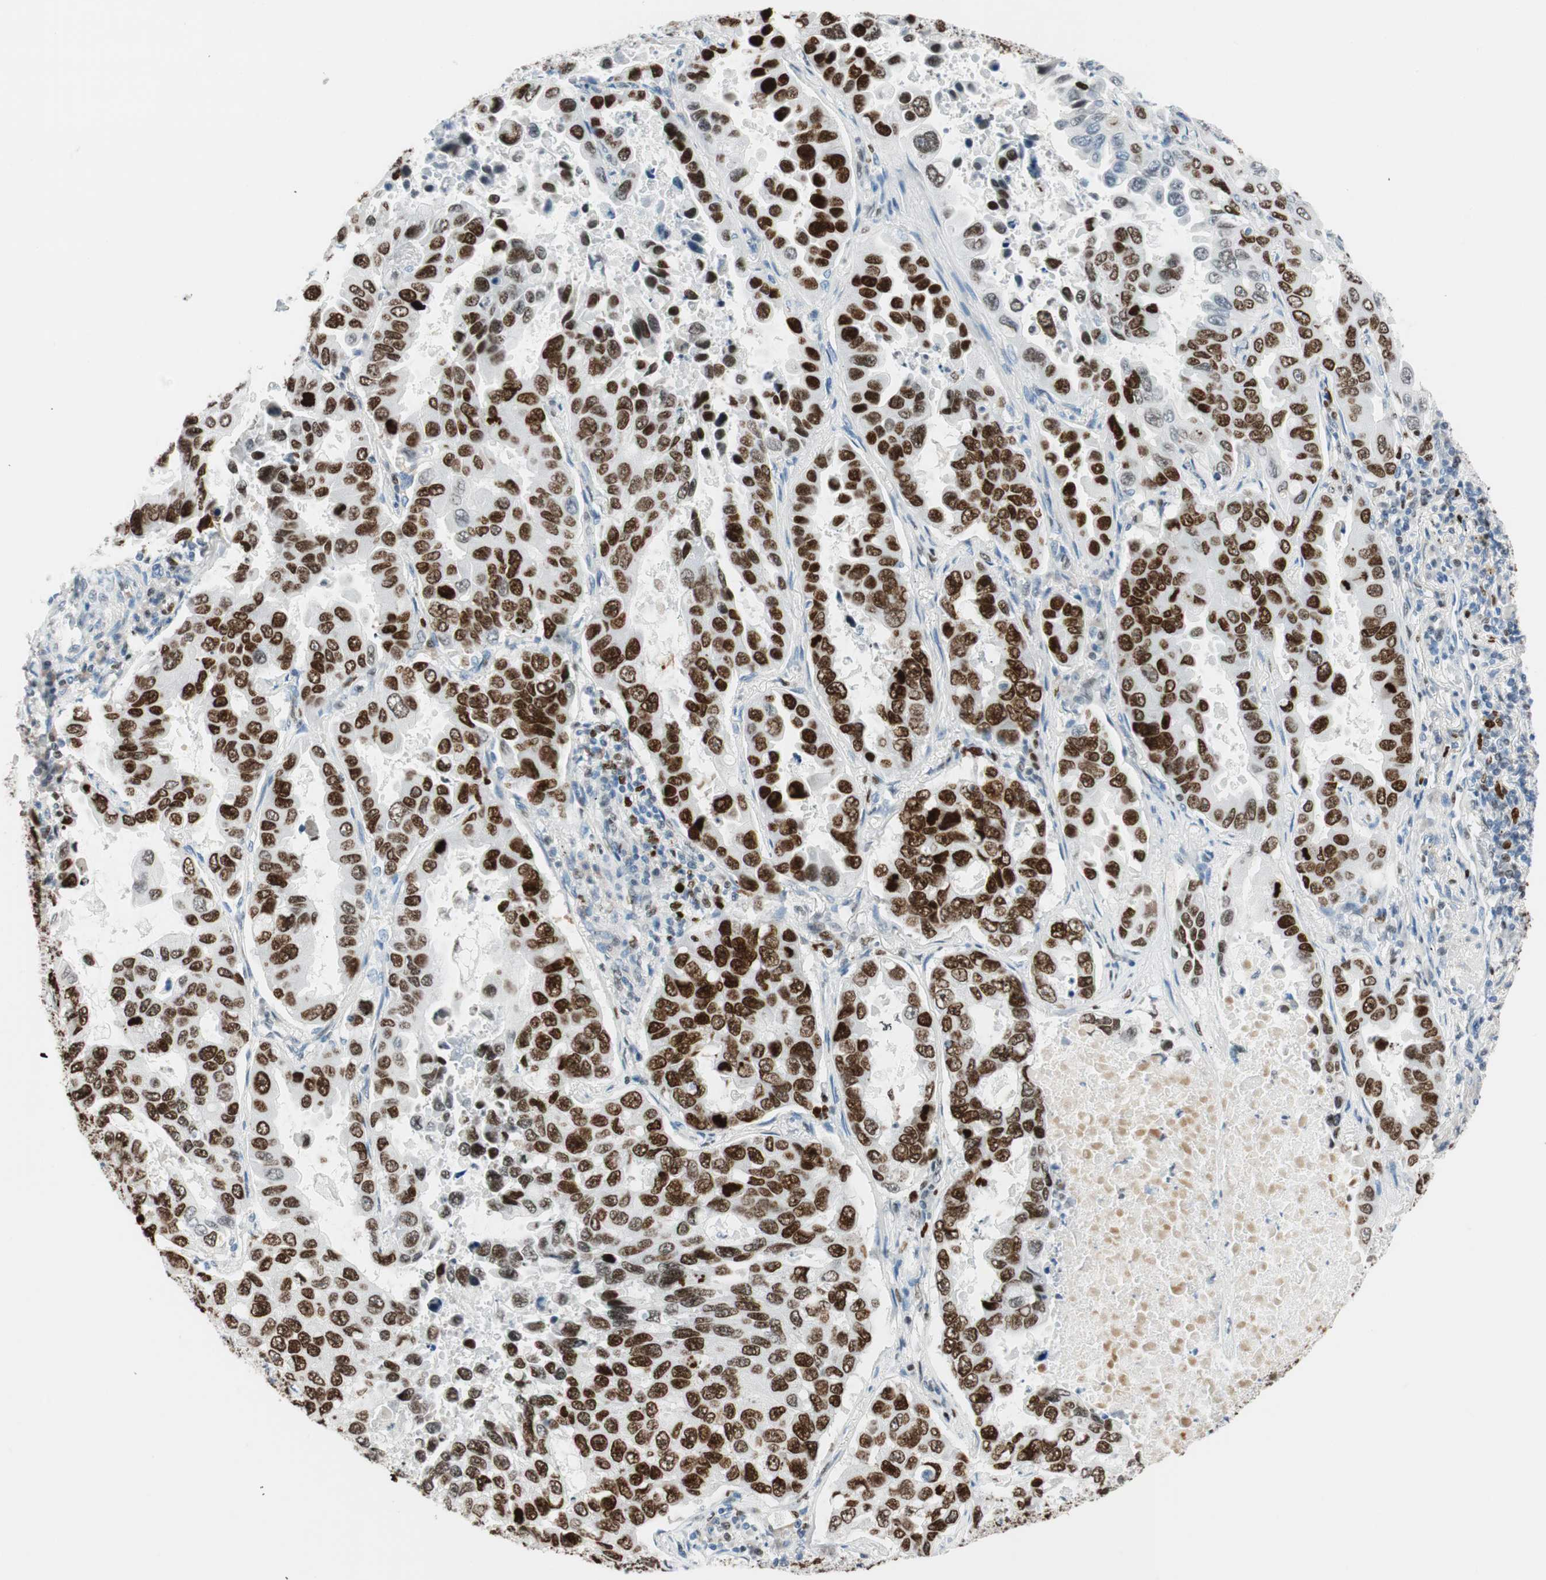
{"staining": {"intensity": "strong", "quantity": ">75%", "location": "nuclear"}, "tissue": "lung cancer", "cell_type": "Tumor cells", "image_type": "cancer", "snomed": [{"axis": "morphology", "description": "Adenocarcinoma, NOS"}, {"axis": "topography", "description": "Lung"}], "caption": "IHC of lung cancer exhibits high levels of strong nuclear staining in approximately >75% of tumor cells. (IHC, brightfield microscopy, high magnification).", "gene": "EZH2", "patient": {"sex": "male", "age": 64}}